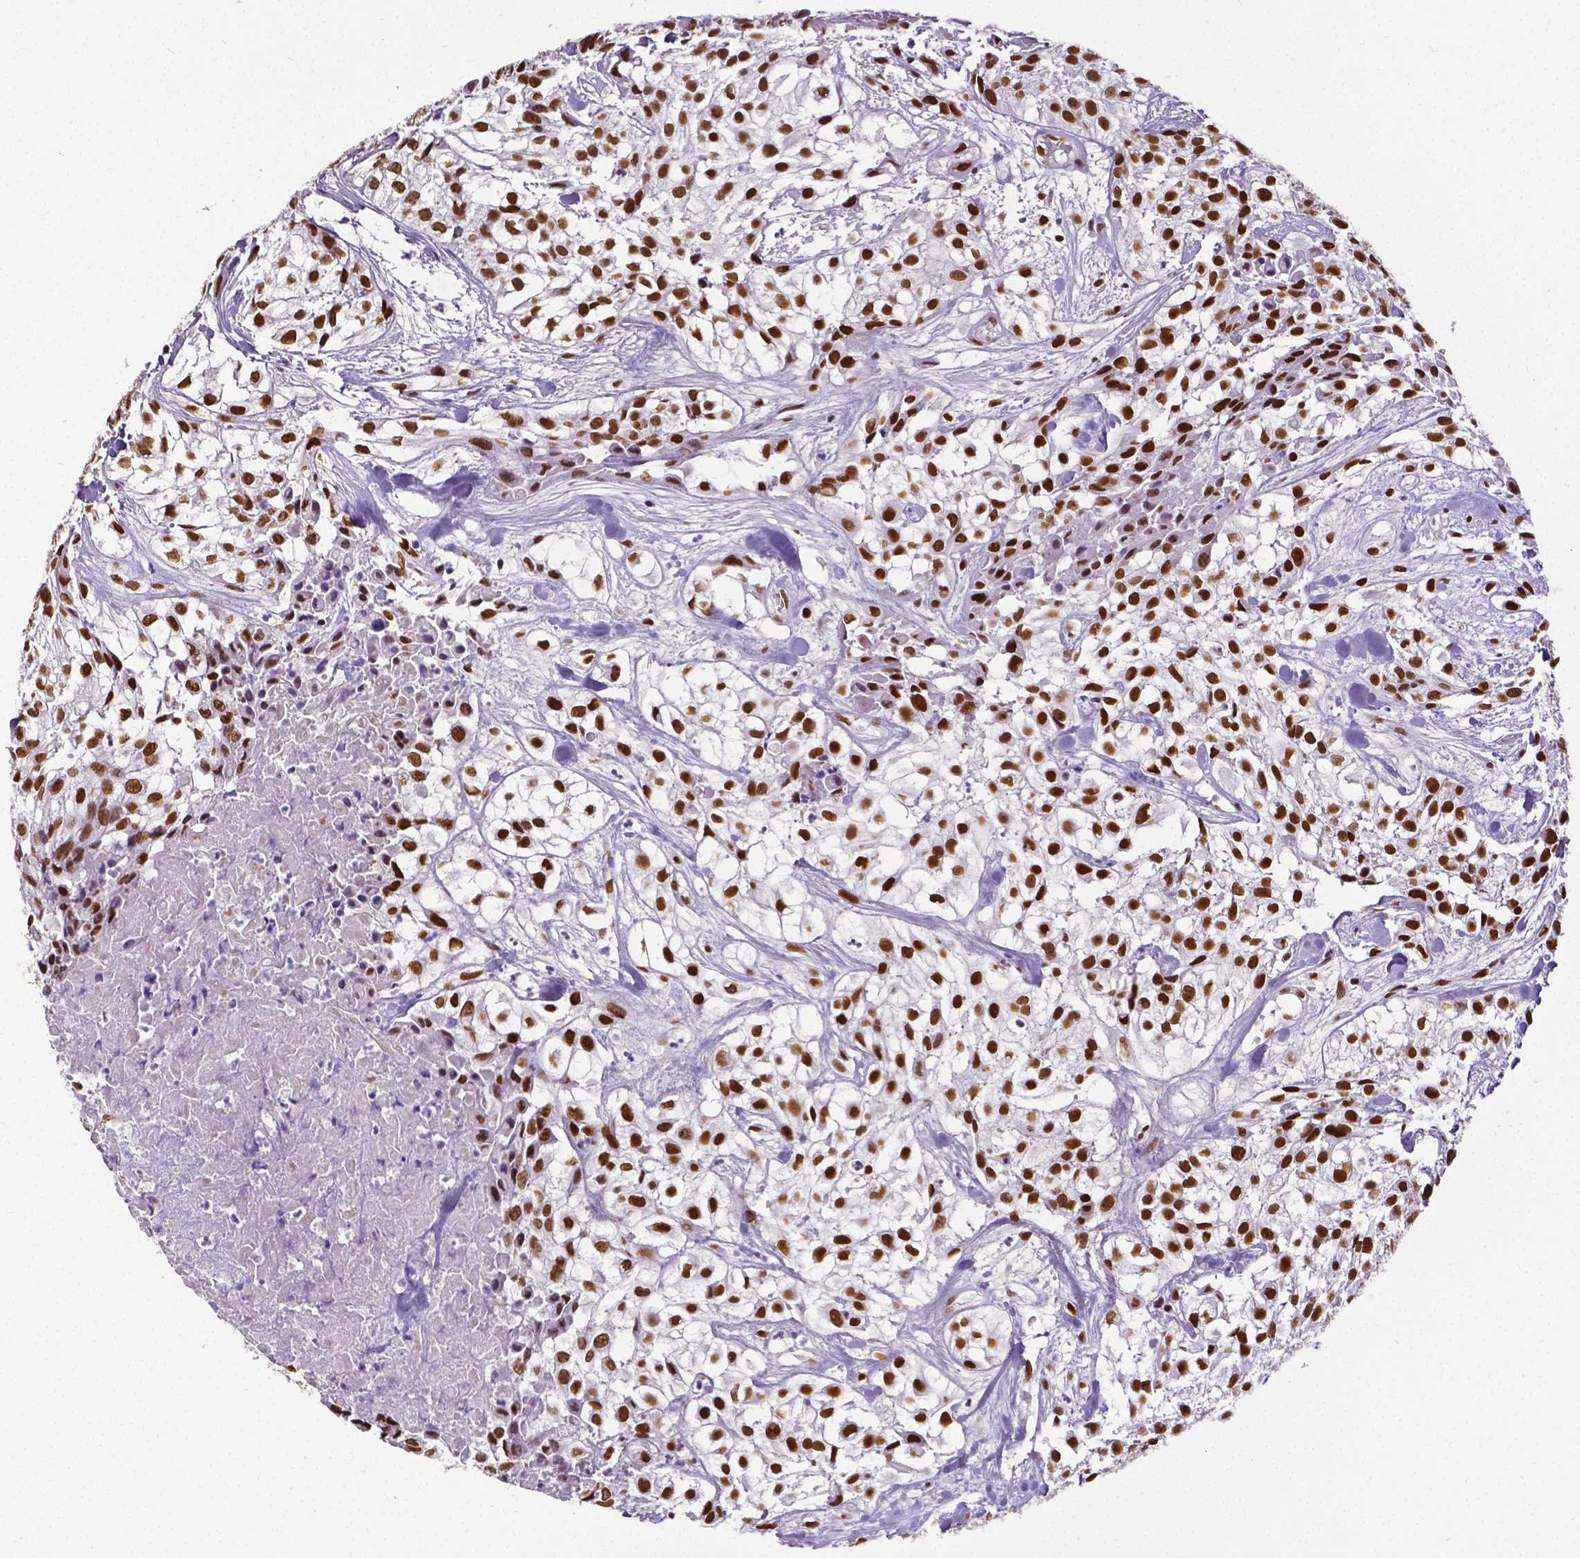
{"staining": {"intensity": "strong", "quantity": ">75%", "location": "nuclear"}, "tissue": "urothelial cancer", "cell_type": "Tumor cells", "image_type": "cancer", "snomed": [{"axis": "morphology", "description": "Urothelial carcinoma, High grade"}, {"axis": "topography", "description": "Urinary bladder"}], "caption": "High-grade urothelial carcinoma tissue reveals strong nuclear expression in about >75% of tumor cells", "gene": "REST", "patient": {"sex": "male", "age": 56}}